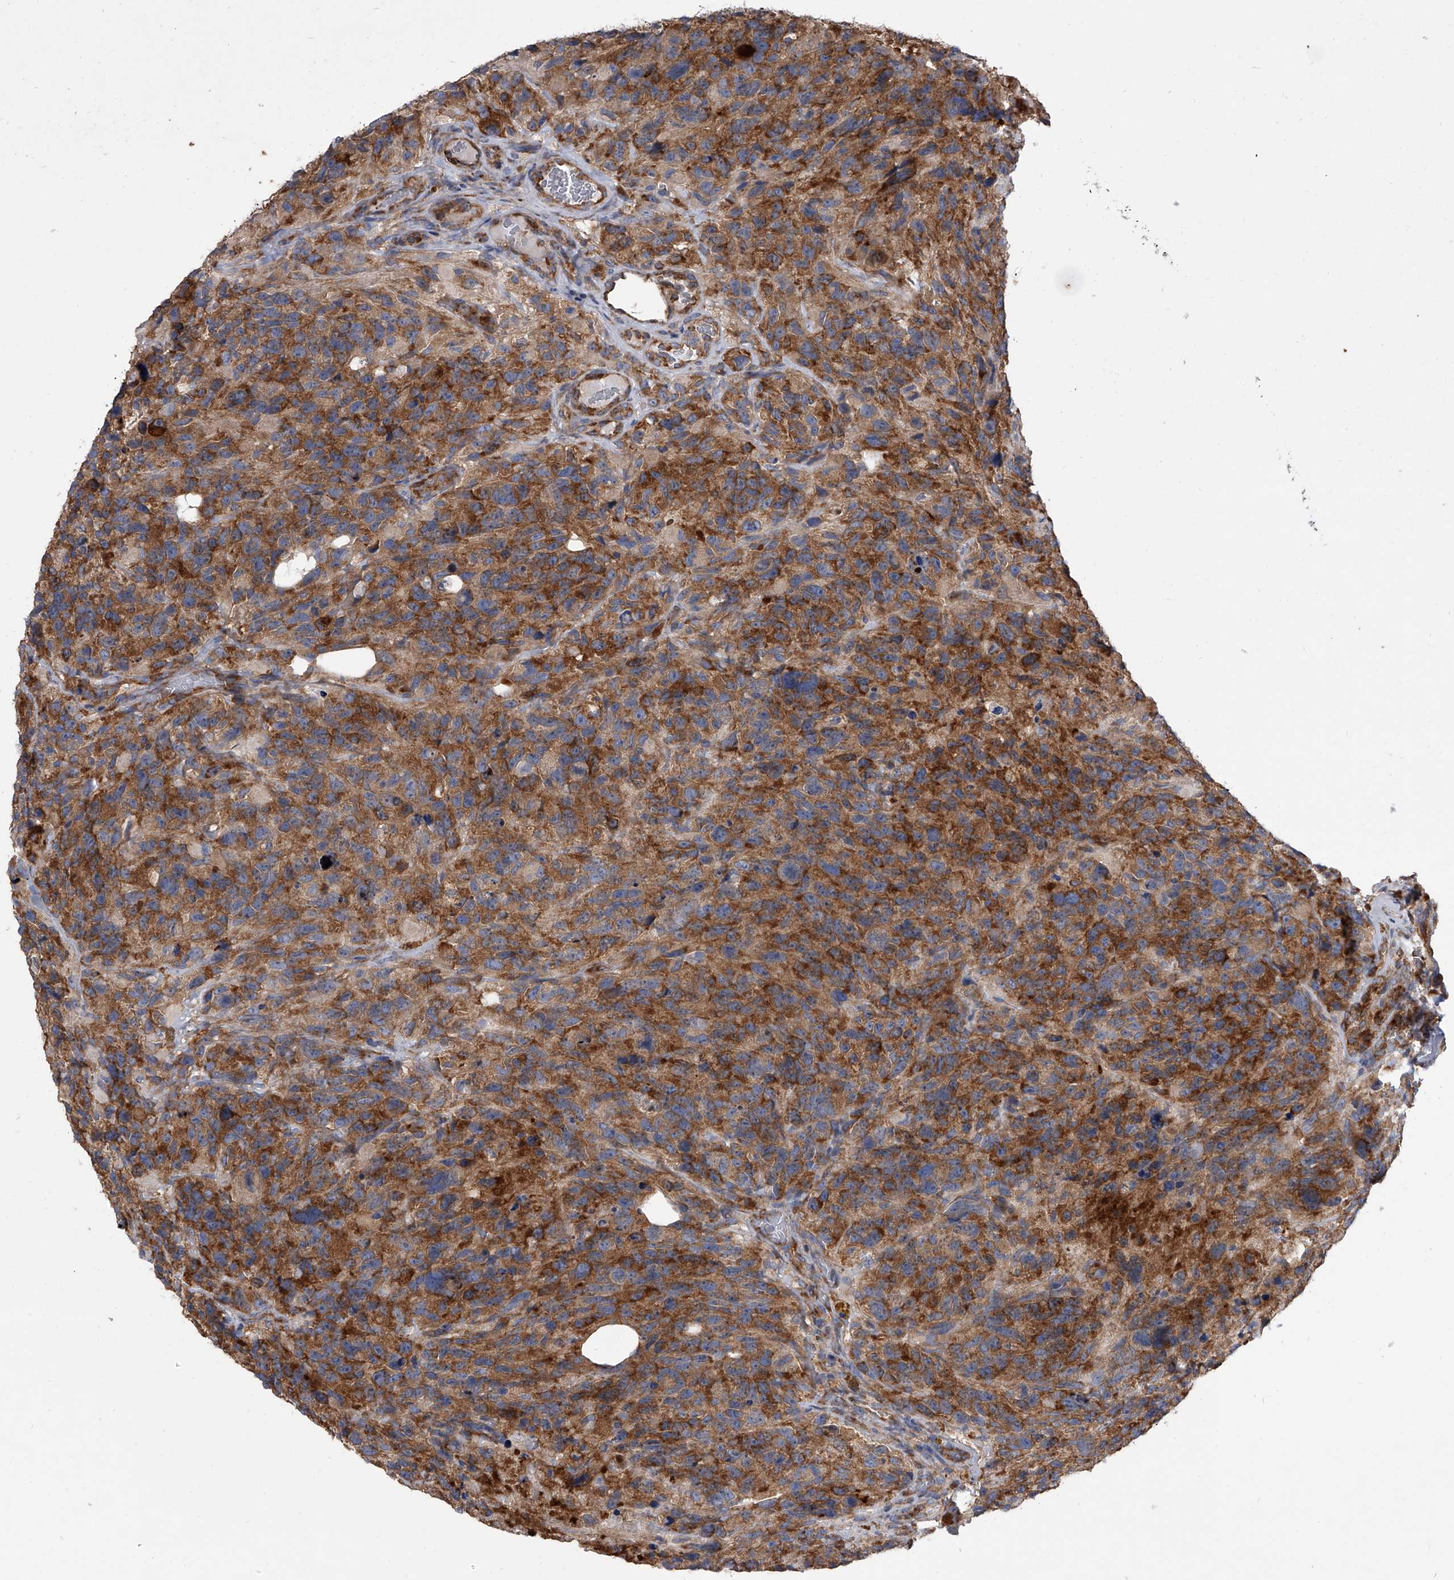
{"staining": {"intensity": "moderate", "quantity": ">75%", "location": "cytoplasmic/membranous"}, "tissue": "glioma", "cell_type": "Tumor cells", "image_type": "cancer", "snomed": [{"axis": "morphology", "description": "Glioma, malignant, High grade"}, {"axis": "topography", "description": "Brain"}], "caption": "The histopathology image reveals a brown stain indicating the presence of a protein in the cytoplasmic/membranous of tumor cells in malignant glioma (high-grade).", "gene": "EIF2S2", "patient": {"sex": "male", "age": 69}}